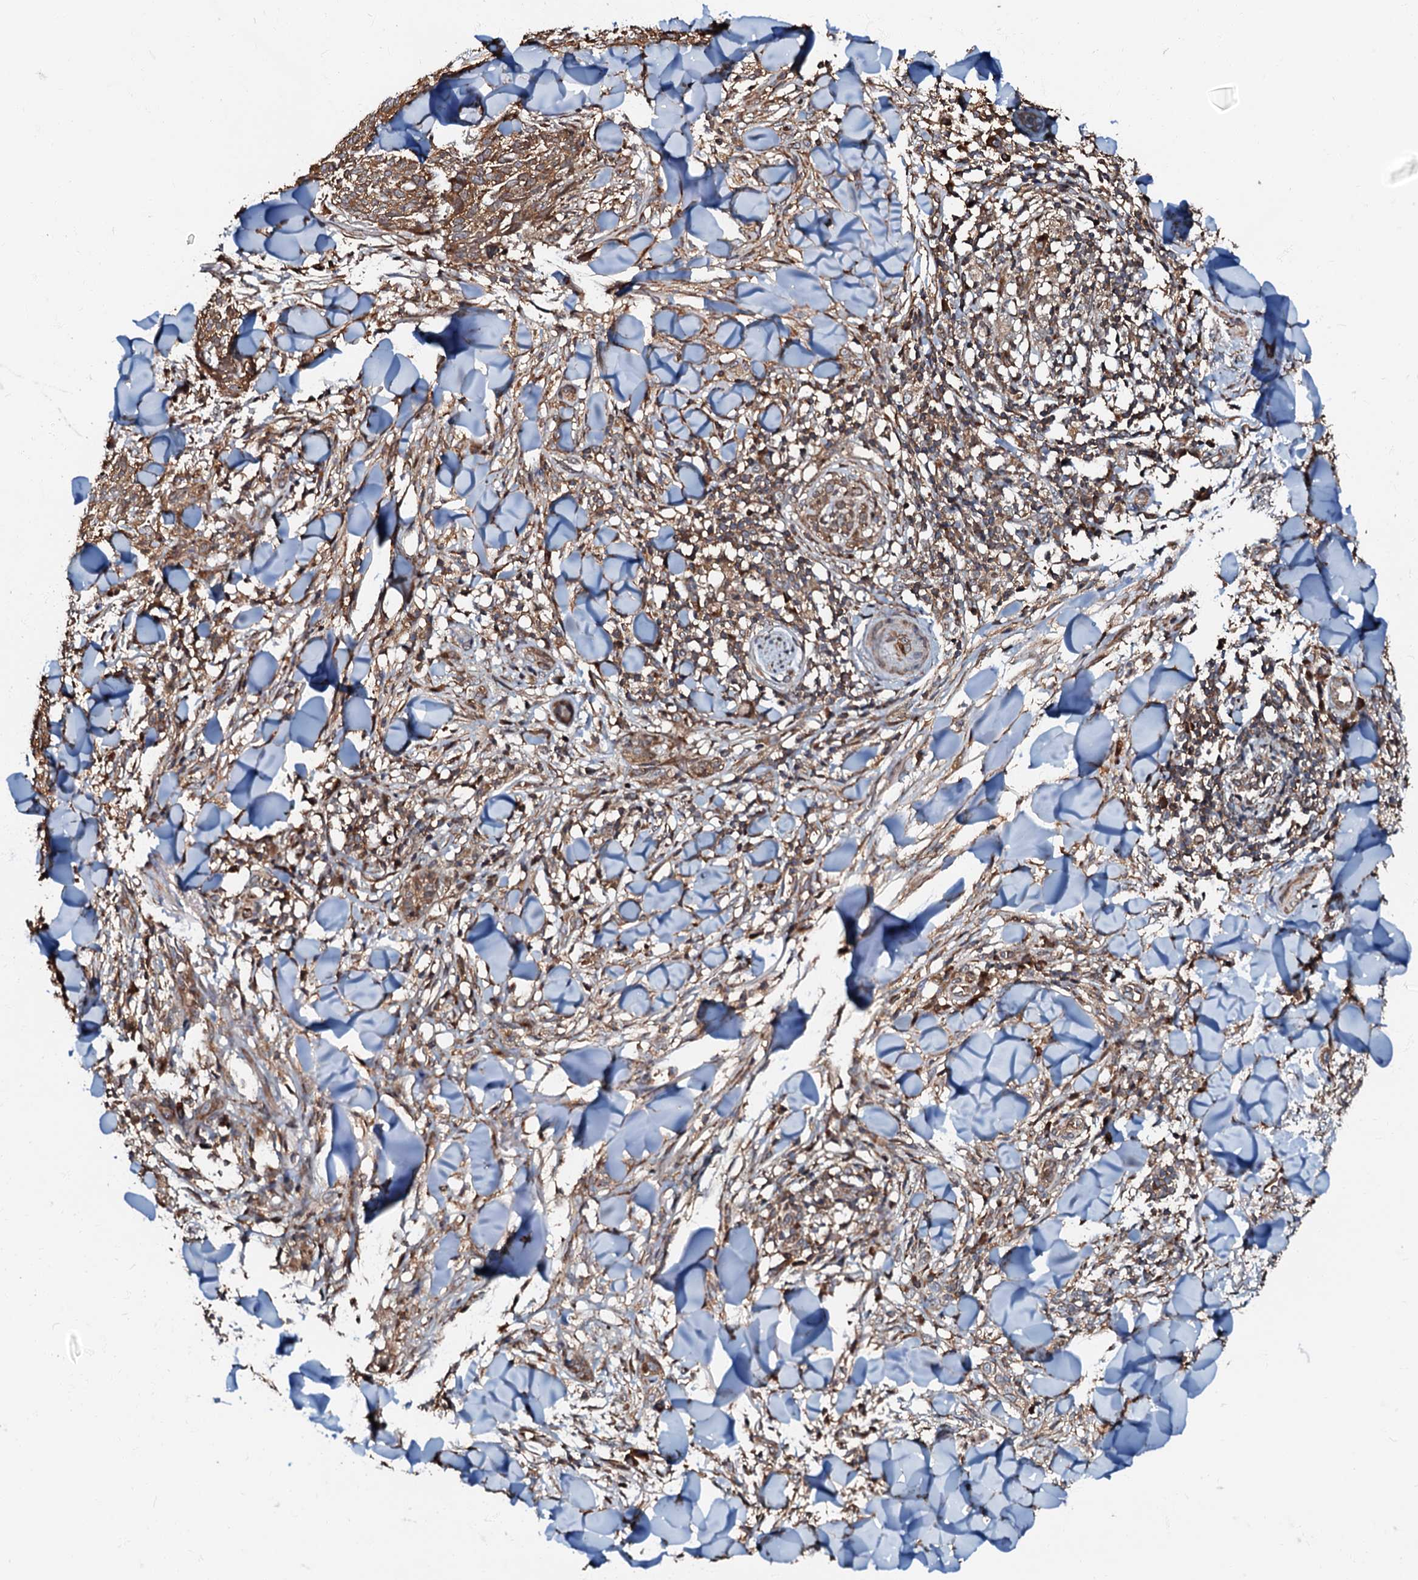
{"staining": {"intensity": "moderate", "quantity": ">75%", "location": "cytoplasmic/membranous"}, "tissue": "skin cancer", "cell_type": "Tumor cells", "image_type": "cancer", "snomed": [{"axis": "morphology", "description": "Normal tissue, NOS"}, {"axis": "morphology", "description": "Basal cell carcinoma"}, {"axis": "topography", "description": "Skin"}], "caption": "Protein staining of basal cell carcinoma (skin) tissue demonstrates moderate cytoplasmic/membranous staining in about >75% of tumor cells.", "gene": "OSBP", "patient": {"sex": "male", "age": 50}}